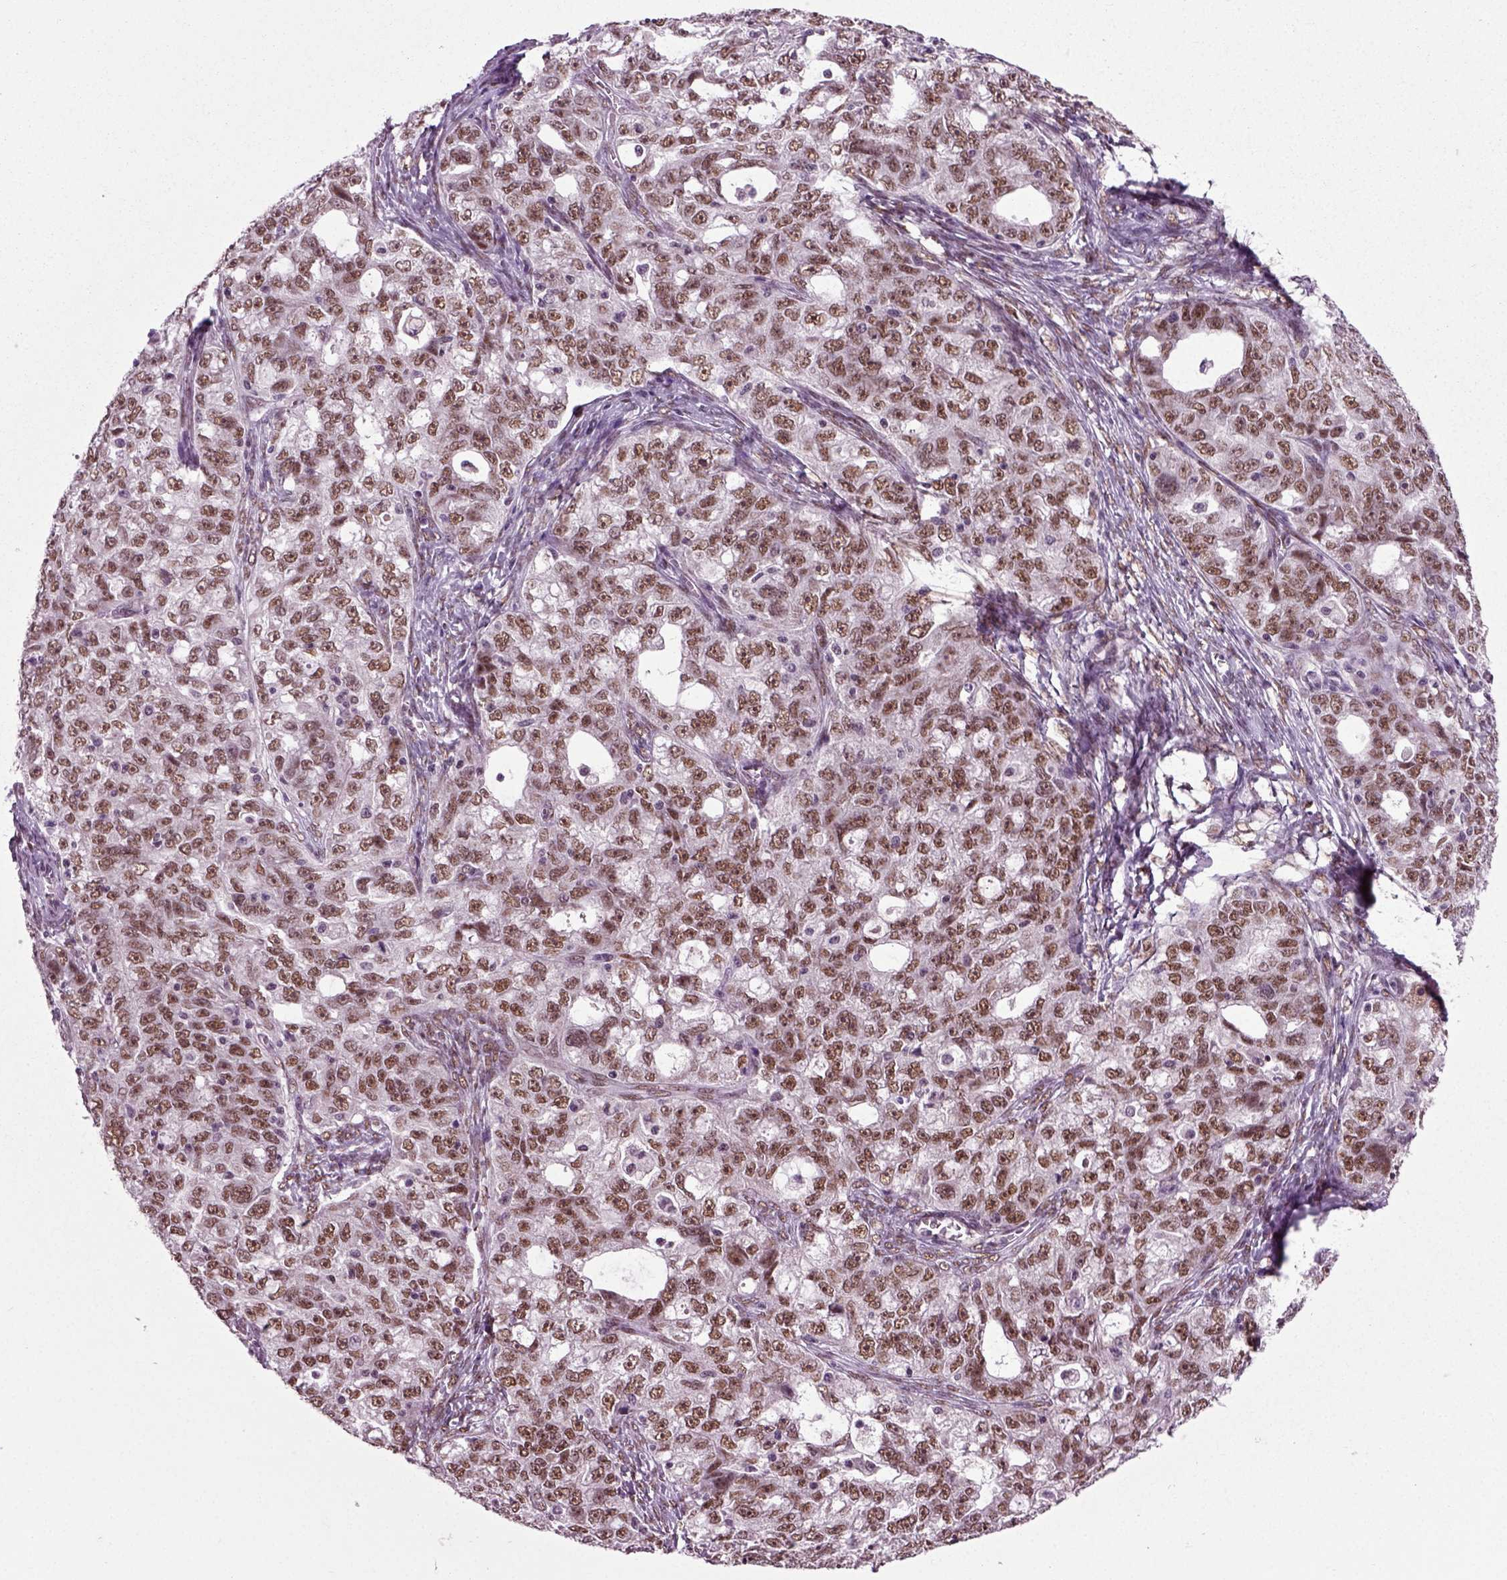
{"staining": {"intensity": "strong", "quantity": ">75%", "location": "nuclear"}, "tissue": "ovarian cancer", "cell_type": "Tumor cells", "image_type": "cancer", "snomed": [{"axis": "morphology", "description": "Cystadenocarcinoma, serous, NOS"}, {"axis": "topography", "description": "Ovary"}], "caption": "DAB immunohistochemical staining of human ovarian serous cystadenocarcinoma exhibits strong nuclear protein expression in about >75% of tumor cells.", "gene": "RCOR3", "patient": {"sex": "female", "age": 51}}